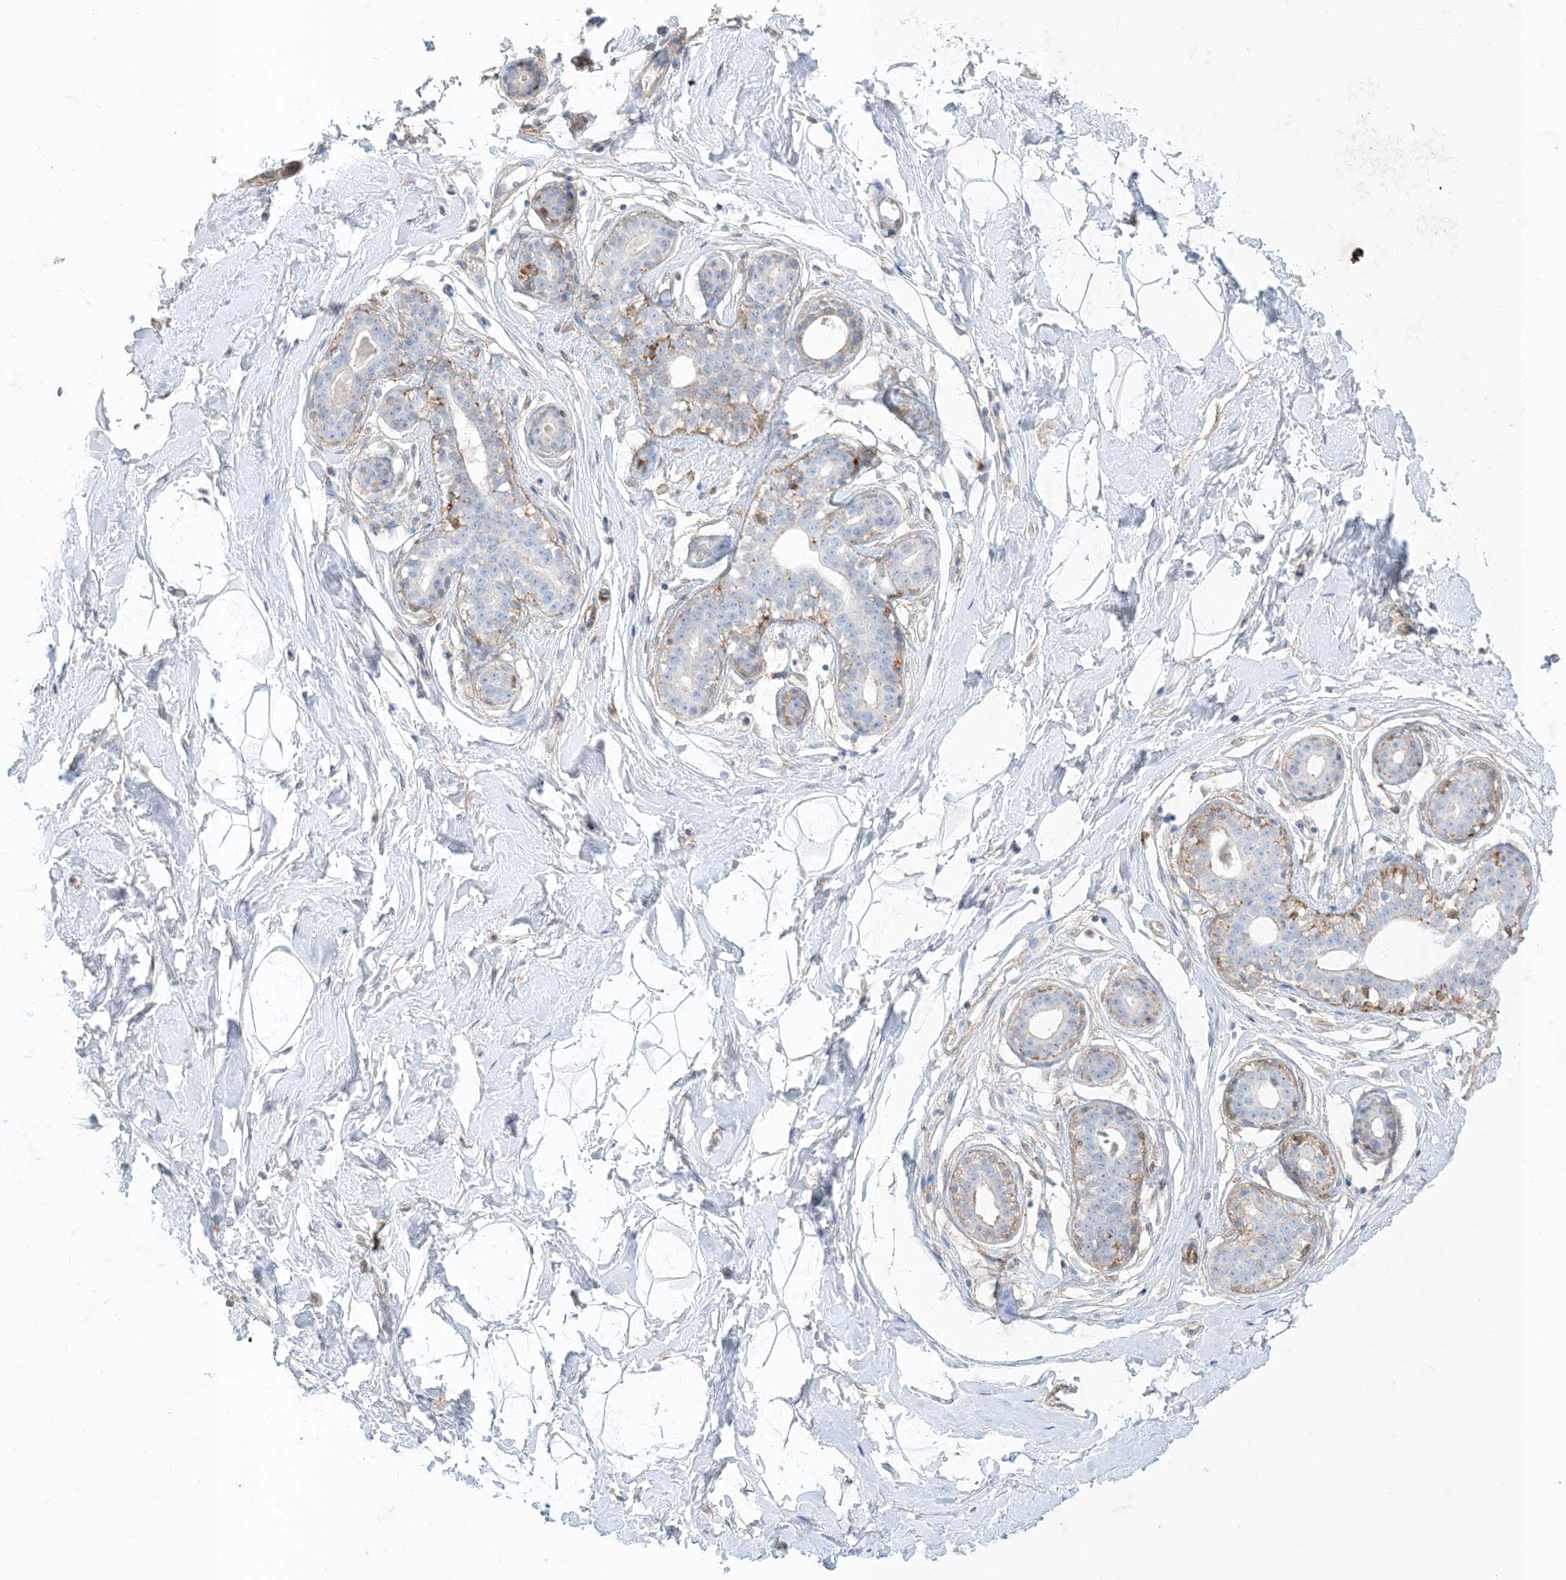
{"staining": {"intensity": "negative", "quantity": "none", "location": "none"}, "tissue": "breast", "cell_type": "Adipocytes", "image_type": "normal", "snomed": [{"axis": "morphology", "description": "Normal tissue, NOS"}, {"axis": "morphology", "description": "Adenoma, NOS"}, {"axis": "topography", "description": "Breast"}], "caption": "An IHC micrograph of normal breast is shown. There is no staining in adipocytes of breast.", "gene": "GSN", "patient": {"sex": "female", "age": 23}}